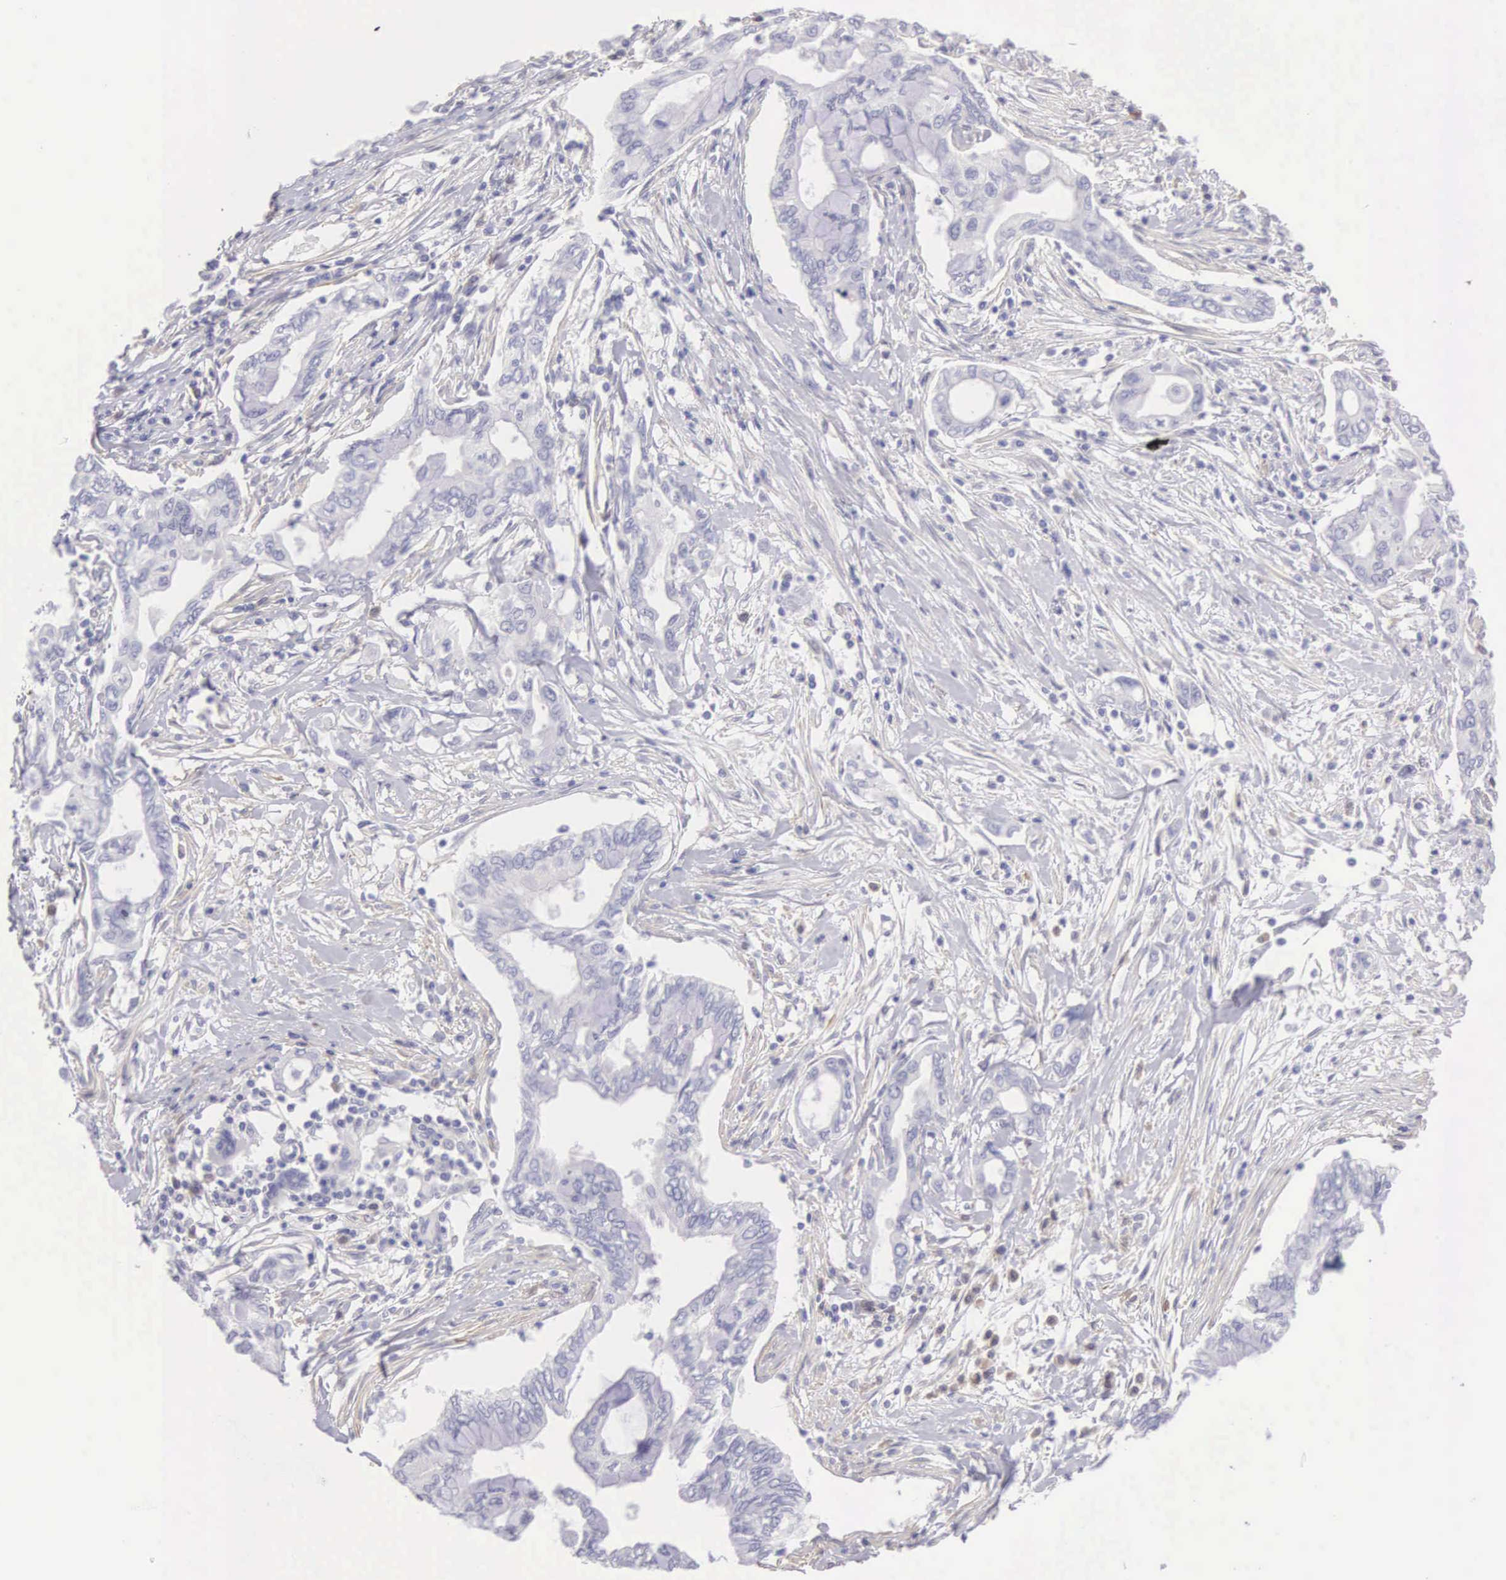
{"staining": {"intensity": "negative", "quantity": "none", "location": "none"}, "tissue": "pancreatic cancer", "cell_type": "Tumor cells", "image_type": "cancer", "snomed": [{"axis": "morphology", "description": "Adenocarcinoma, NOS"}, {"axis": "topography", "description": "Pancreas"}], "caption": "DAB (3,3'-diaminobenzidine) immunohistochemical staining of human pancreatic cancer reveals no significant positivity in tumor cells. Brightfield microscopy of IHC stained with DAB (3,3'-diaminobenzidine) (brown) and hematoxylin (blue), captured at high magnification.", "gene": "ARFGAP3", "patient": {"sex": "female", "age": 57}}